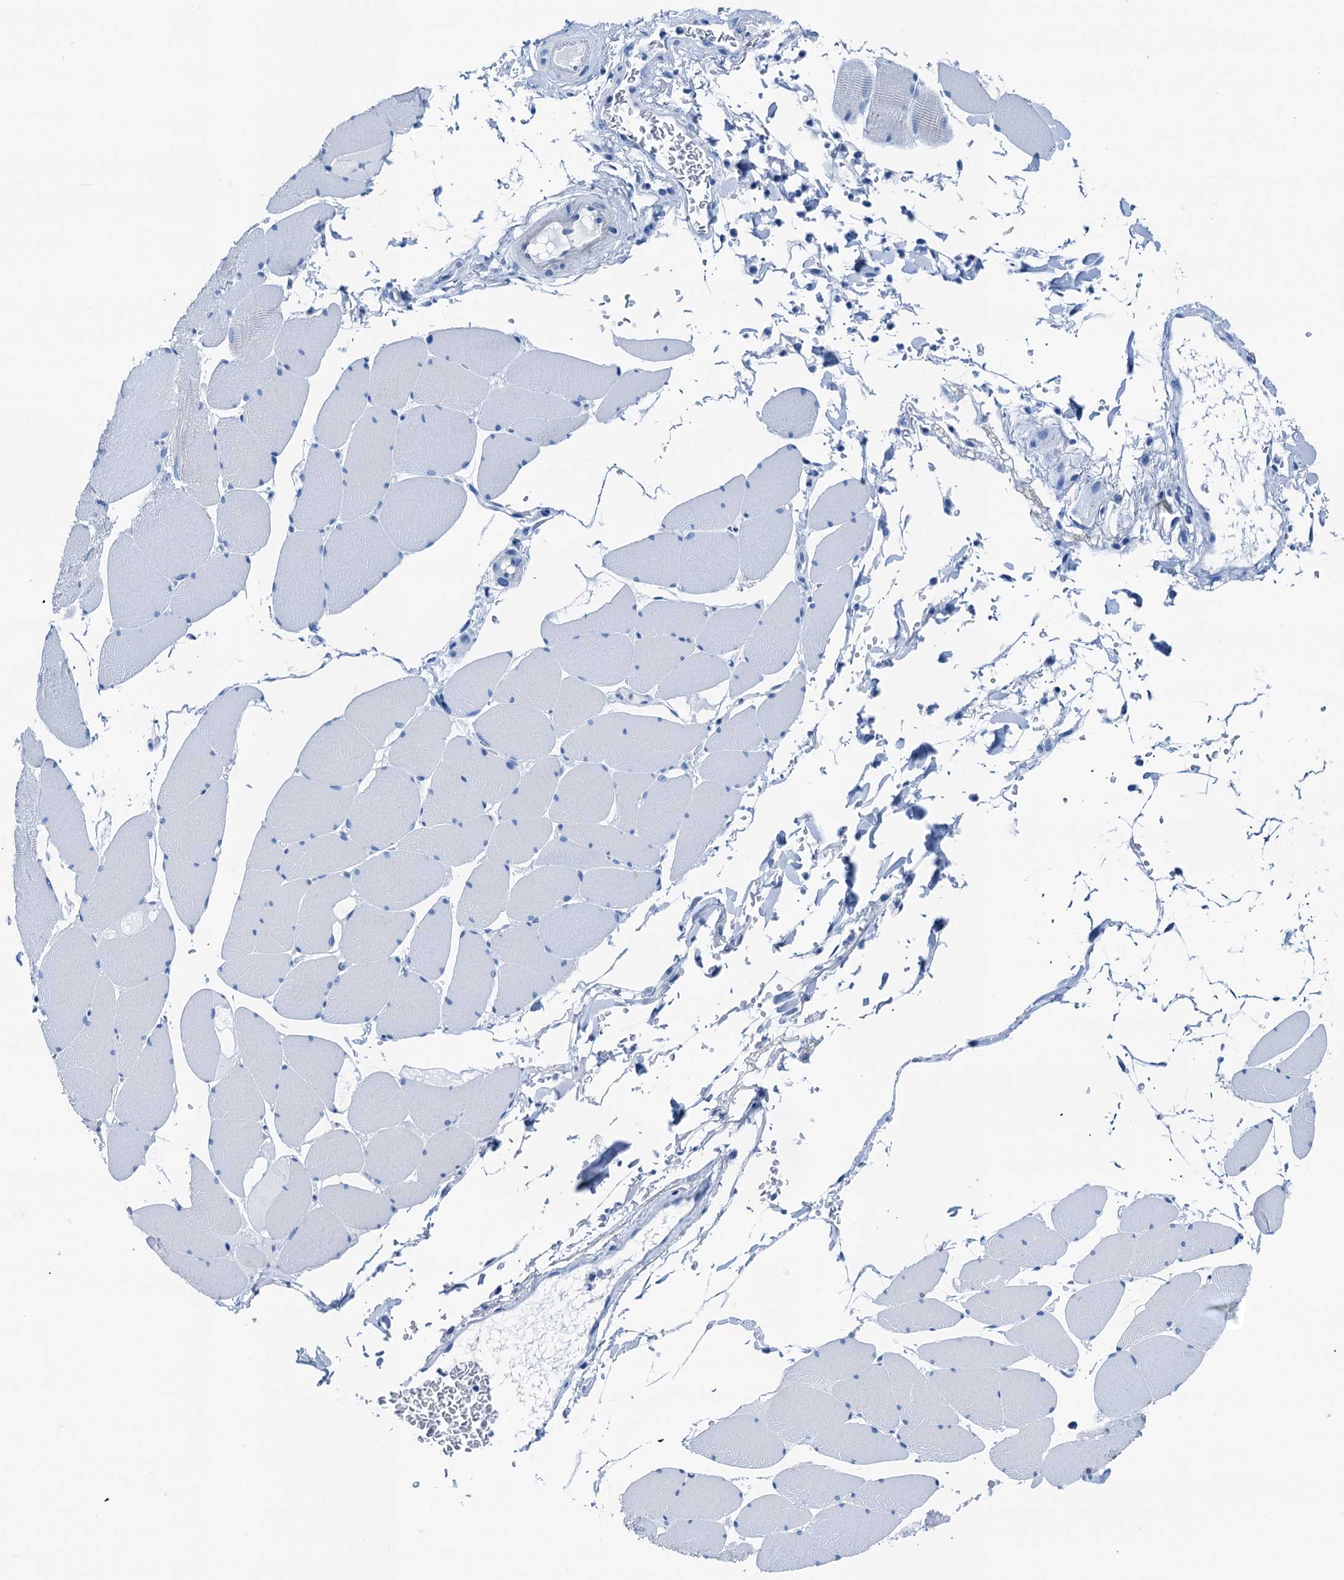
{"staining": {"intensity": "negative", "quantity": "none", "location": "none"}, "tissue": "skeletal muscle", "cell_type": "Myocytes", "image_type": "normal", "snomed": [{"axis": "morphology", "description": "Normal tissue, NOS"}, {"axis": "topography", "description": "Skeletal muscle"}, {"axis": "topography", "description": "Head-Neck"}], "caption": "This is an immunohistochemistry histopathology image of normal skeletal muscle. There is no positivity in myocytes.", "gene": "CBLN3", "patient": {"sex": "male", "age": 66}}